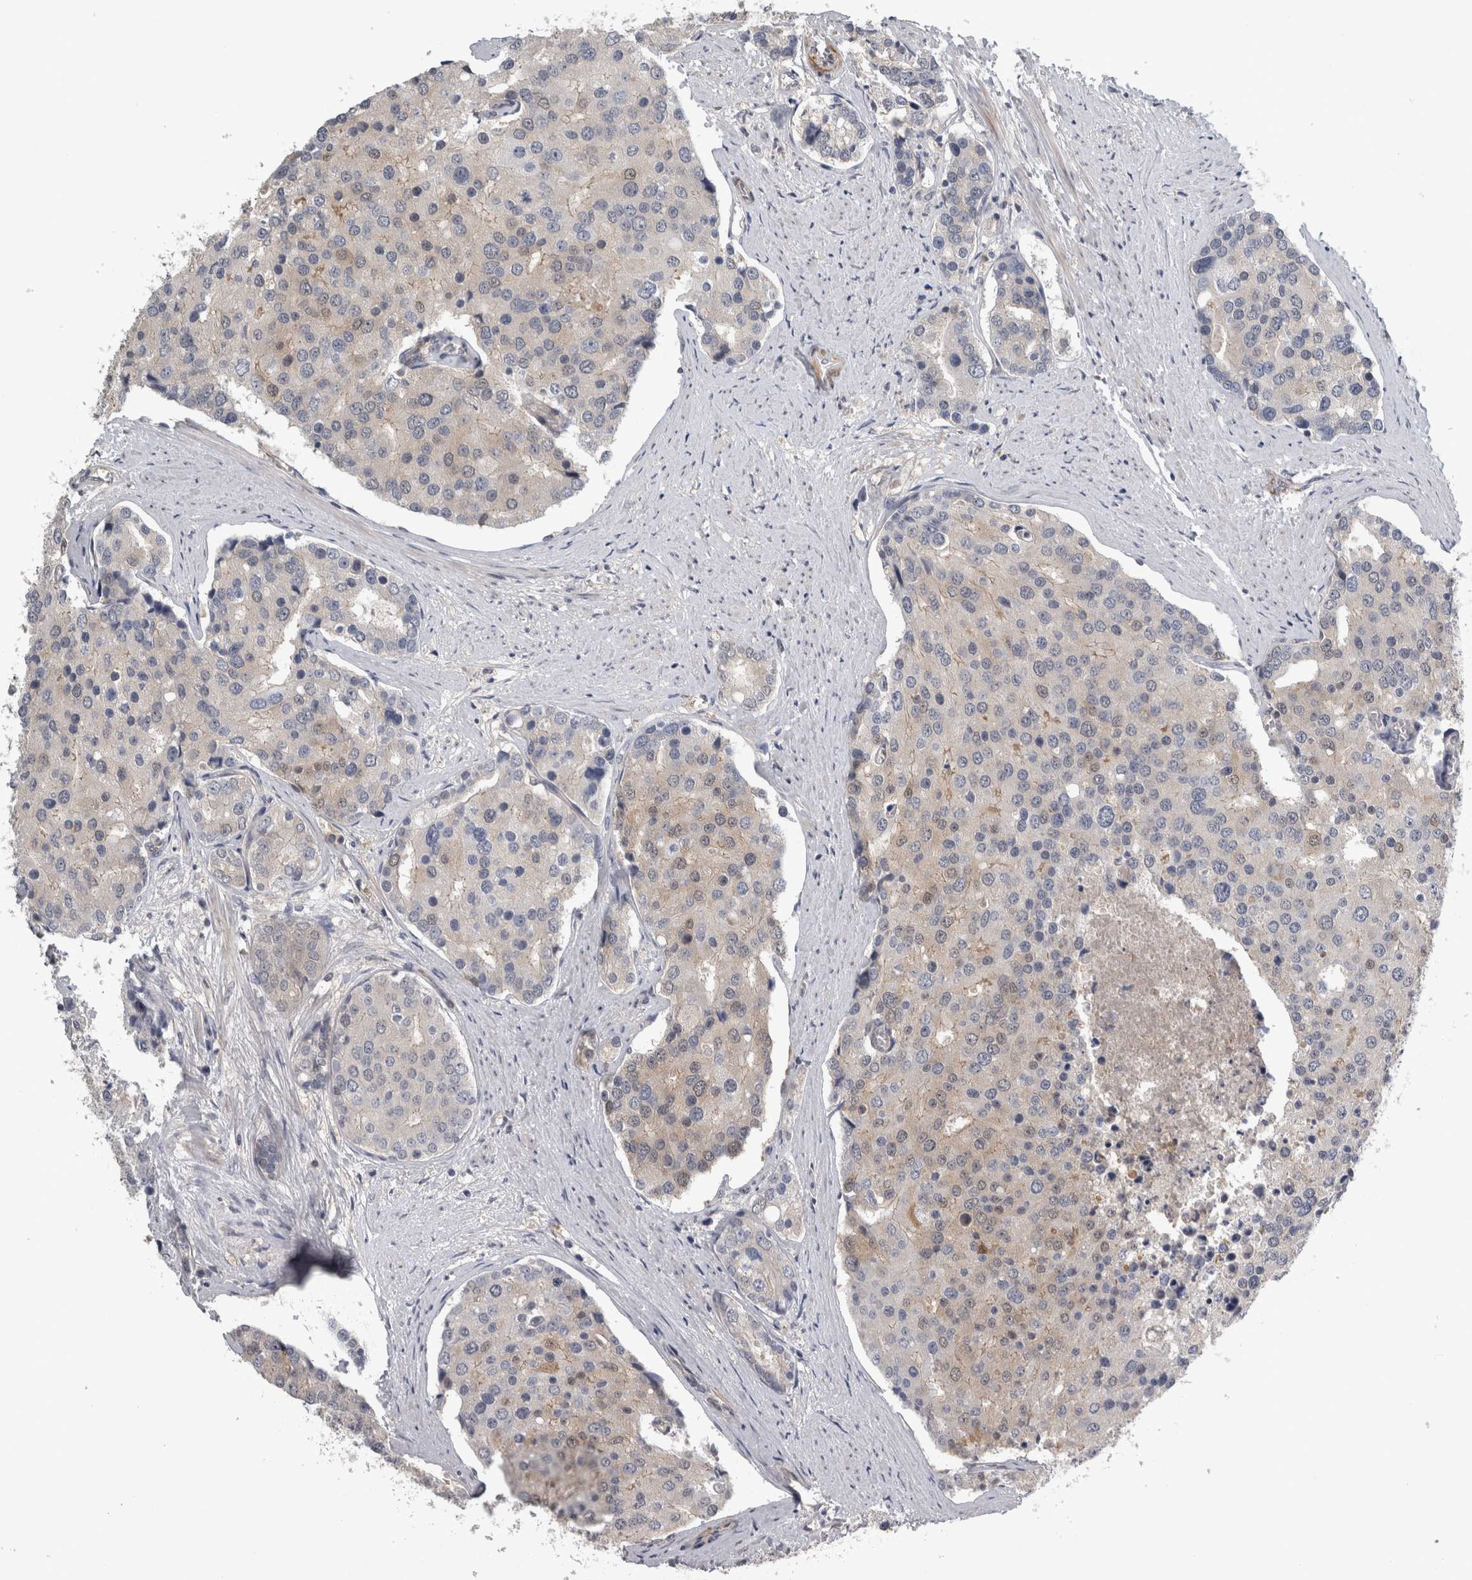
{"staining": {"intensity": "moderate", "quantity": "<25%", "location": "cytoplasmic/membranous,nuclear"}, "tissue": "prostate cancer", "cell_type": "Tumor cells", "image_type": "cancer", "snomed": [{"axis": "morphology", "description": "Adenocarcinoma, High grade"}, {"axis": "topography", "description": "Prostate"}], "caption": "This is a histology image of immunohistochemistry staining of adenocarcinoma (high-grade) (prostate), which shows moderate positivity in the cytoplasmic/membranous and nuclear of tumor cells.", "gene": "NAPRT", "patient": {"sex": "male", "age": 50}}